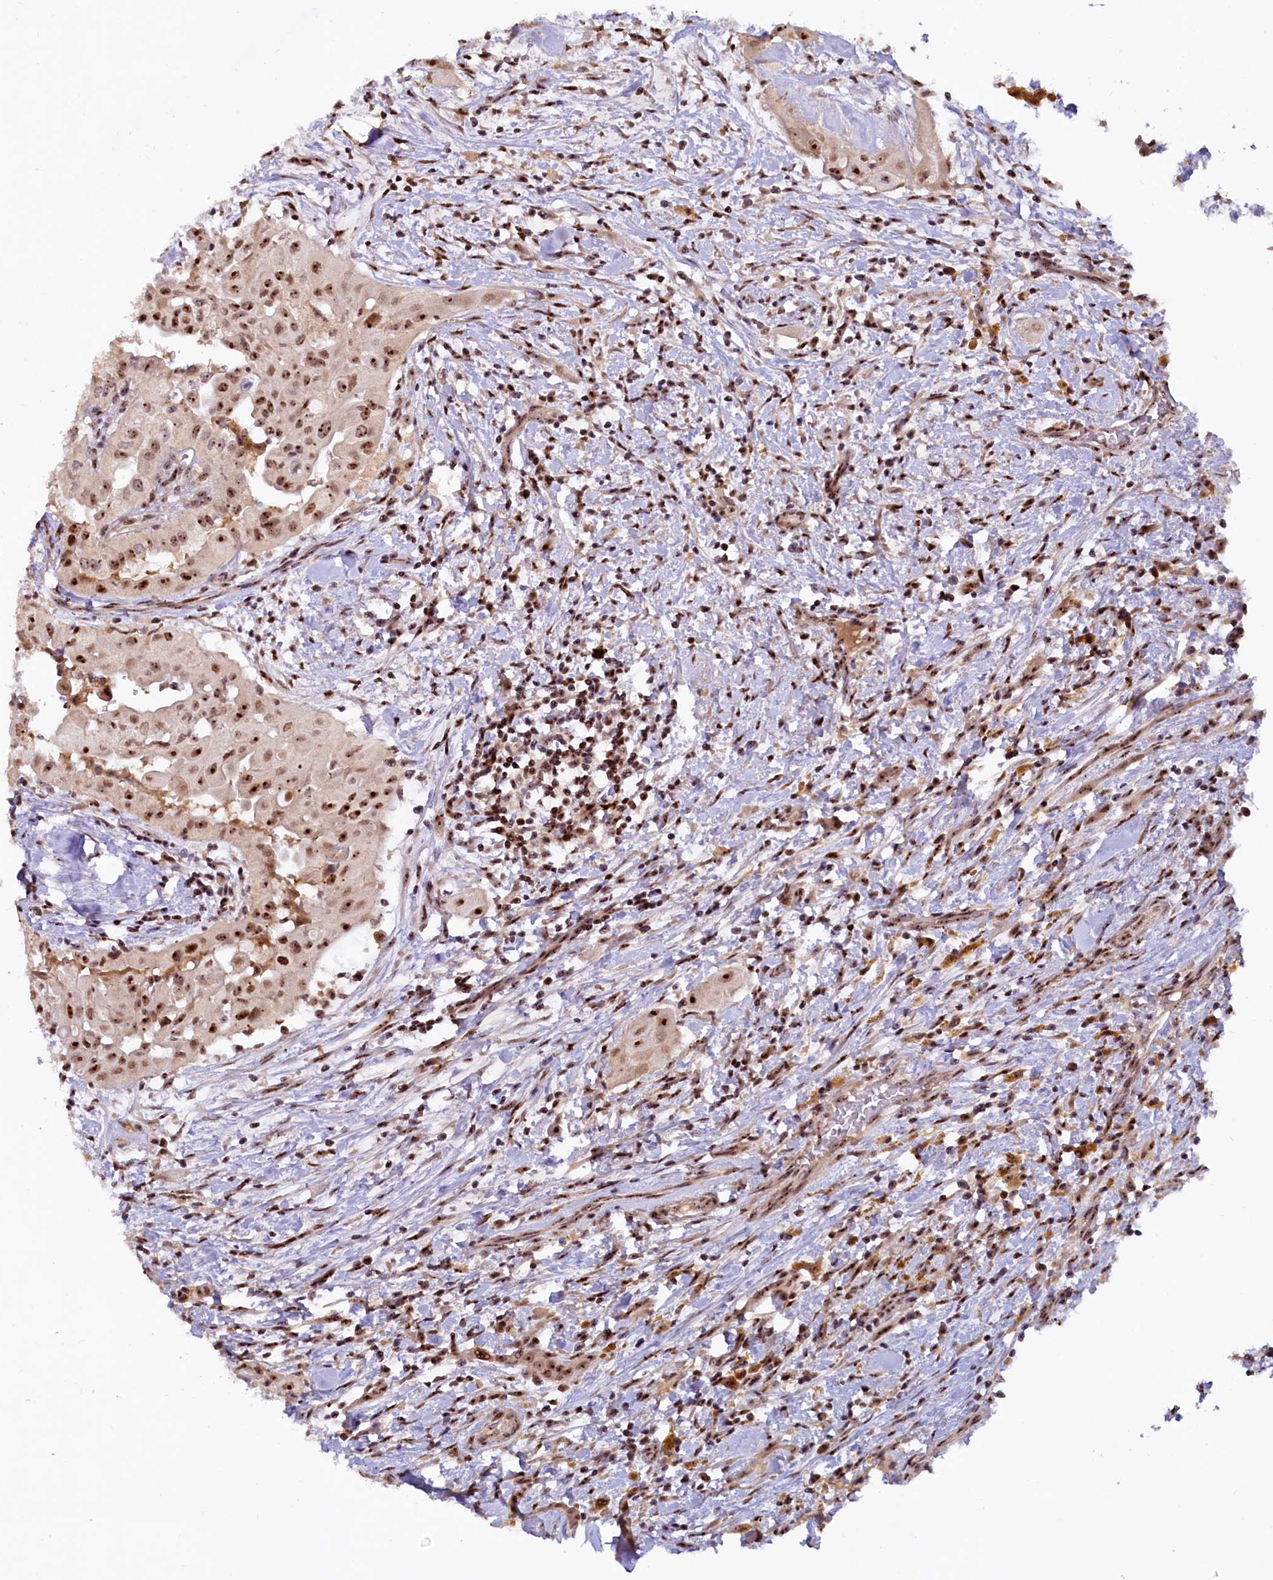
{"staining": {"intensity": "moderate", "quantity": ">75%", "location": "nuclear"}, "tissue": "thyroid cancer", "cell_type": "Tumor cells", "image_type": "cancer", "snomed": [{"axis": "morphology", "description": "Papillary adenocarcinoma, NOS"}, {"axis": "topography", "description": "Thyroid gland"}], "caption": "Immunohistochemical staining of human thyroid cancer exhibits moderate nuclear protein positivity in approximately >75% of tumor cells.", "gene": "TCOF1", "patient": {"sex": "female", "age": 59}}